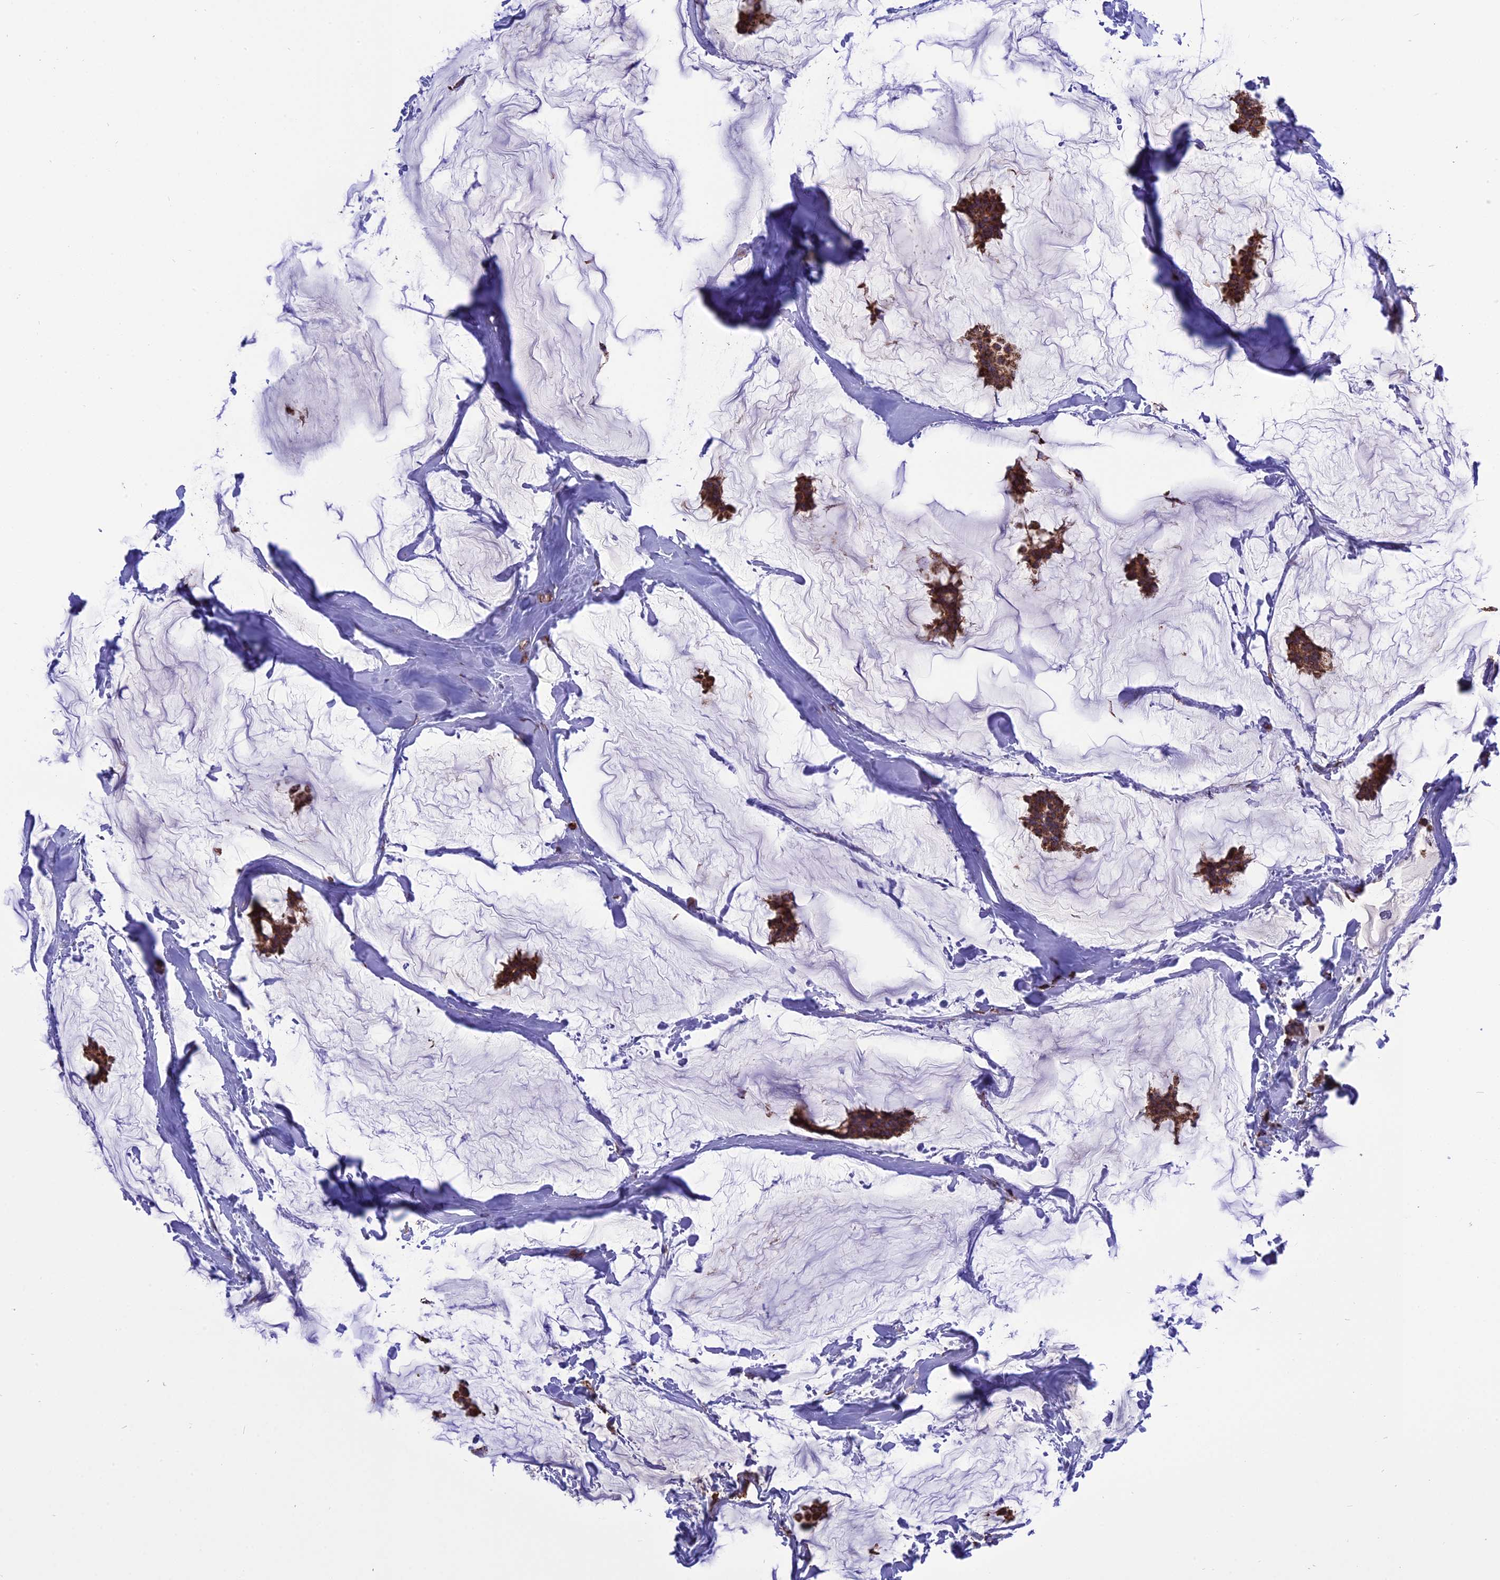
{"staining": {"intensity": "strong", "quantity": ">75%", "location": "cytoplasmic/membranous"}, "tissue": "breast cancer", "cell_type": "Tumor cells", "image_type": "cancer", "snomed": [{"axis": "morphology", "description": "Duct carcinoma"}, {"axis": "topography", "description": "Breast"}], "caption": "A brown stain highlights strong cytoplasmic/membranous staining of a protein in breast cancer (invasive ductal carcinoma) tumor cells.", "gene": "TTC4", "patient": {"sex": "female", "age": 93}}